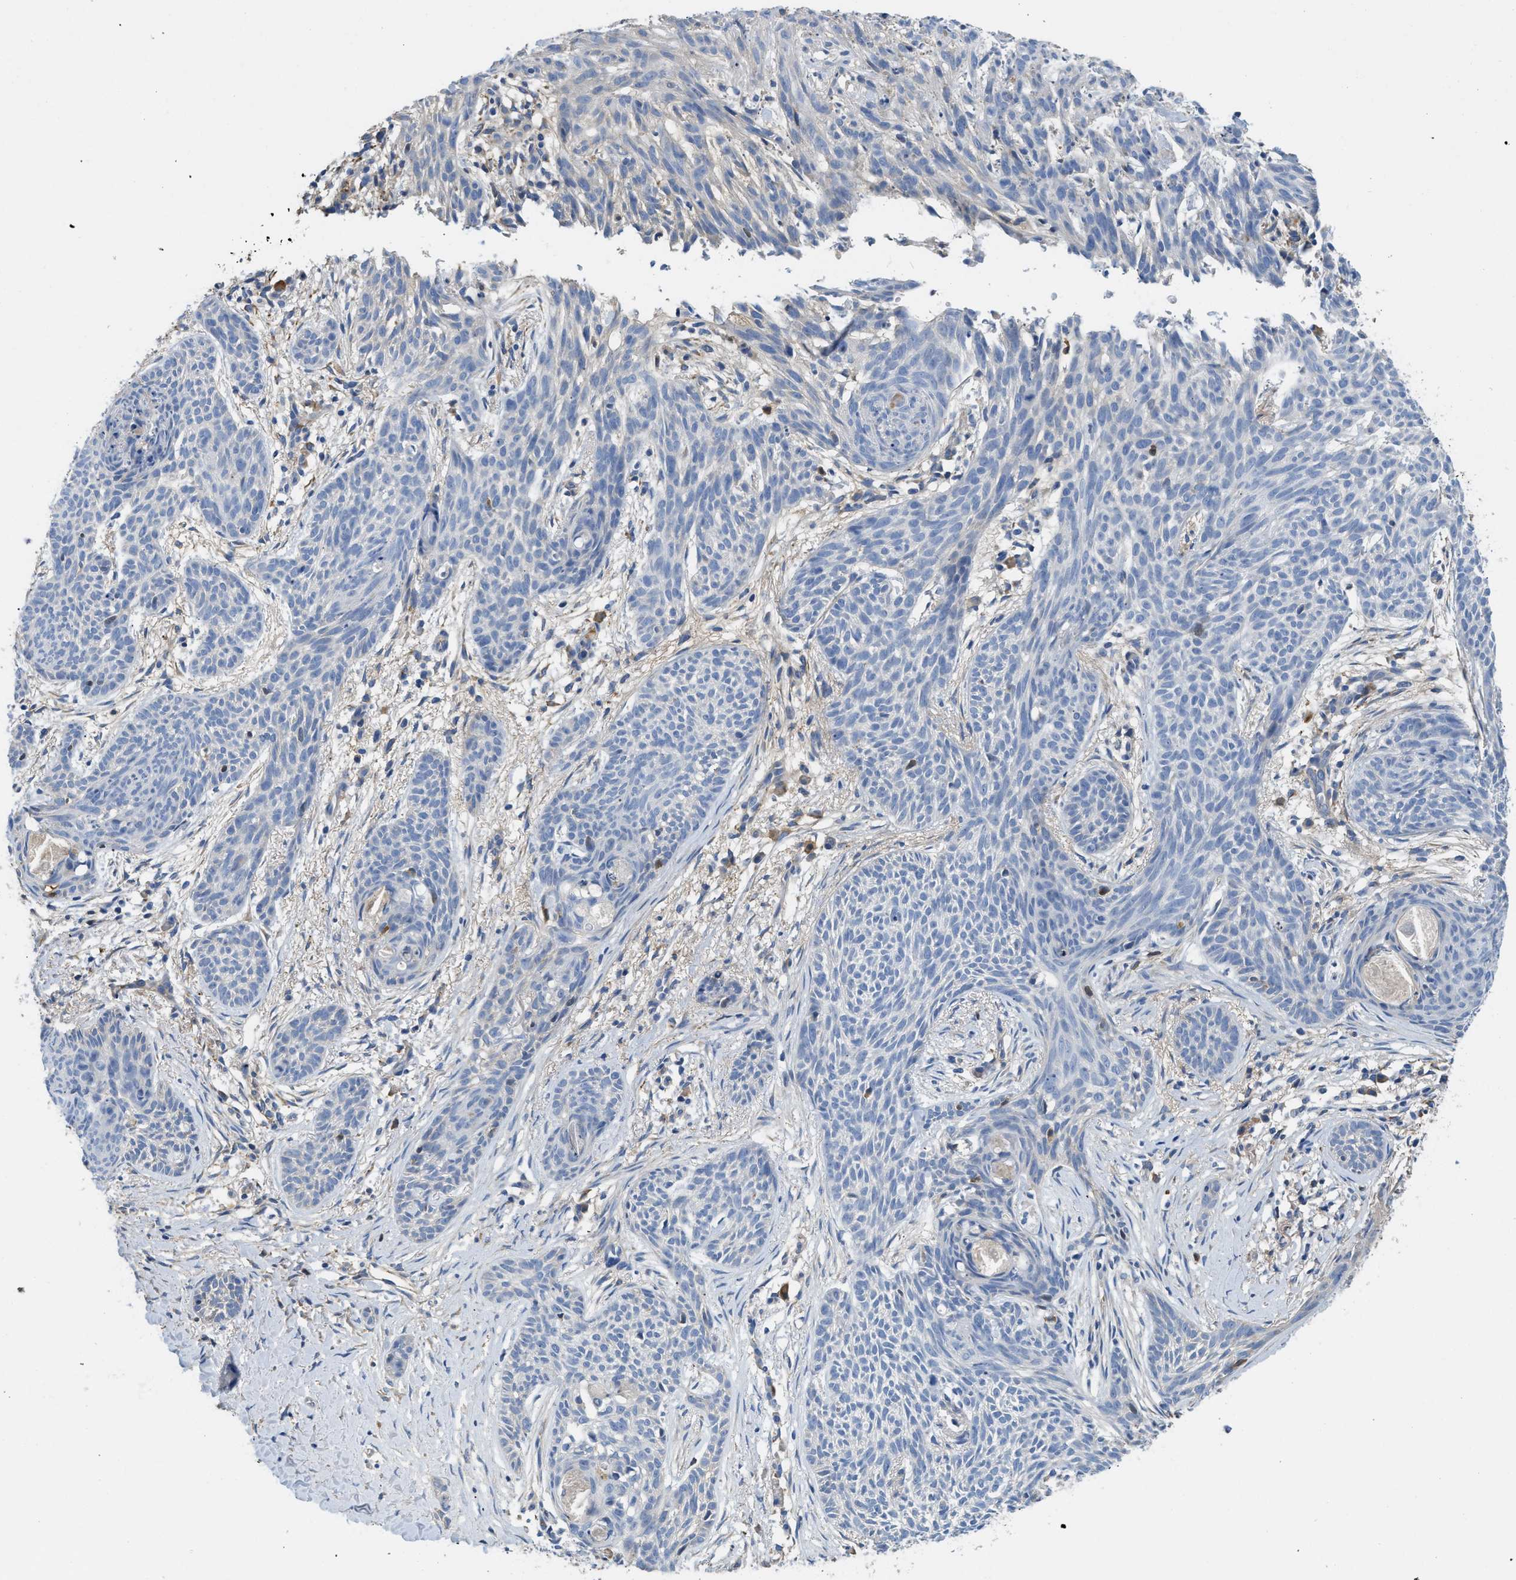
{"staining": {"intensity": "negative", "quantity": "none", "location": "none"}, "tissue": "skin cancer", "cell_type": "Tumor cells", "image_type": "cancer", "snomed": [{"axis": "morphology", "description": "Basal cell carcinoma"}, {"axis": "topography", "description": "Skin"}], "caption": "Image shows no protein expression in tumor cells of basal cell carcinoma (skin) tissue. (DAB IHC with hematoxylin counter stain).", "gene": "C1S", "patient": {"sex": "female", "age": 59}}